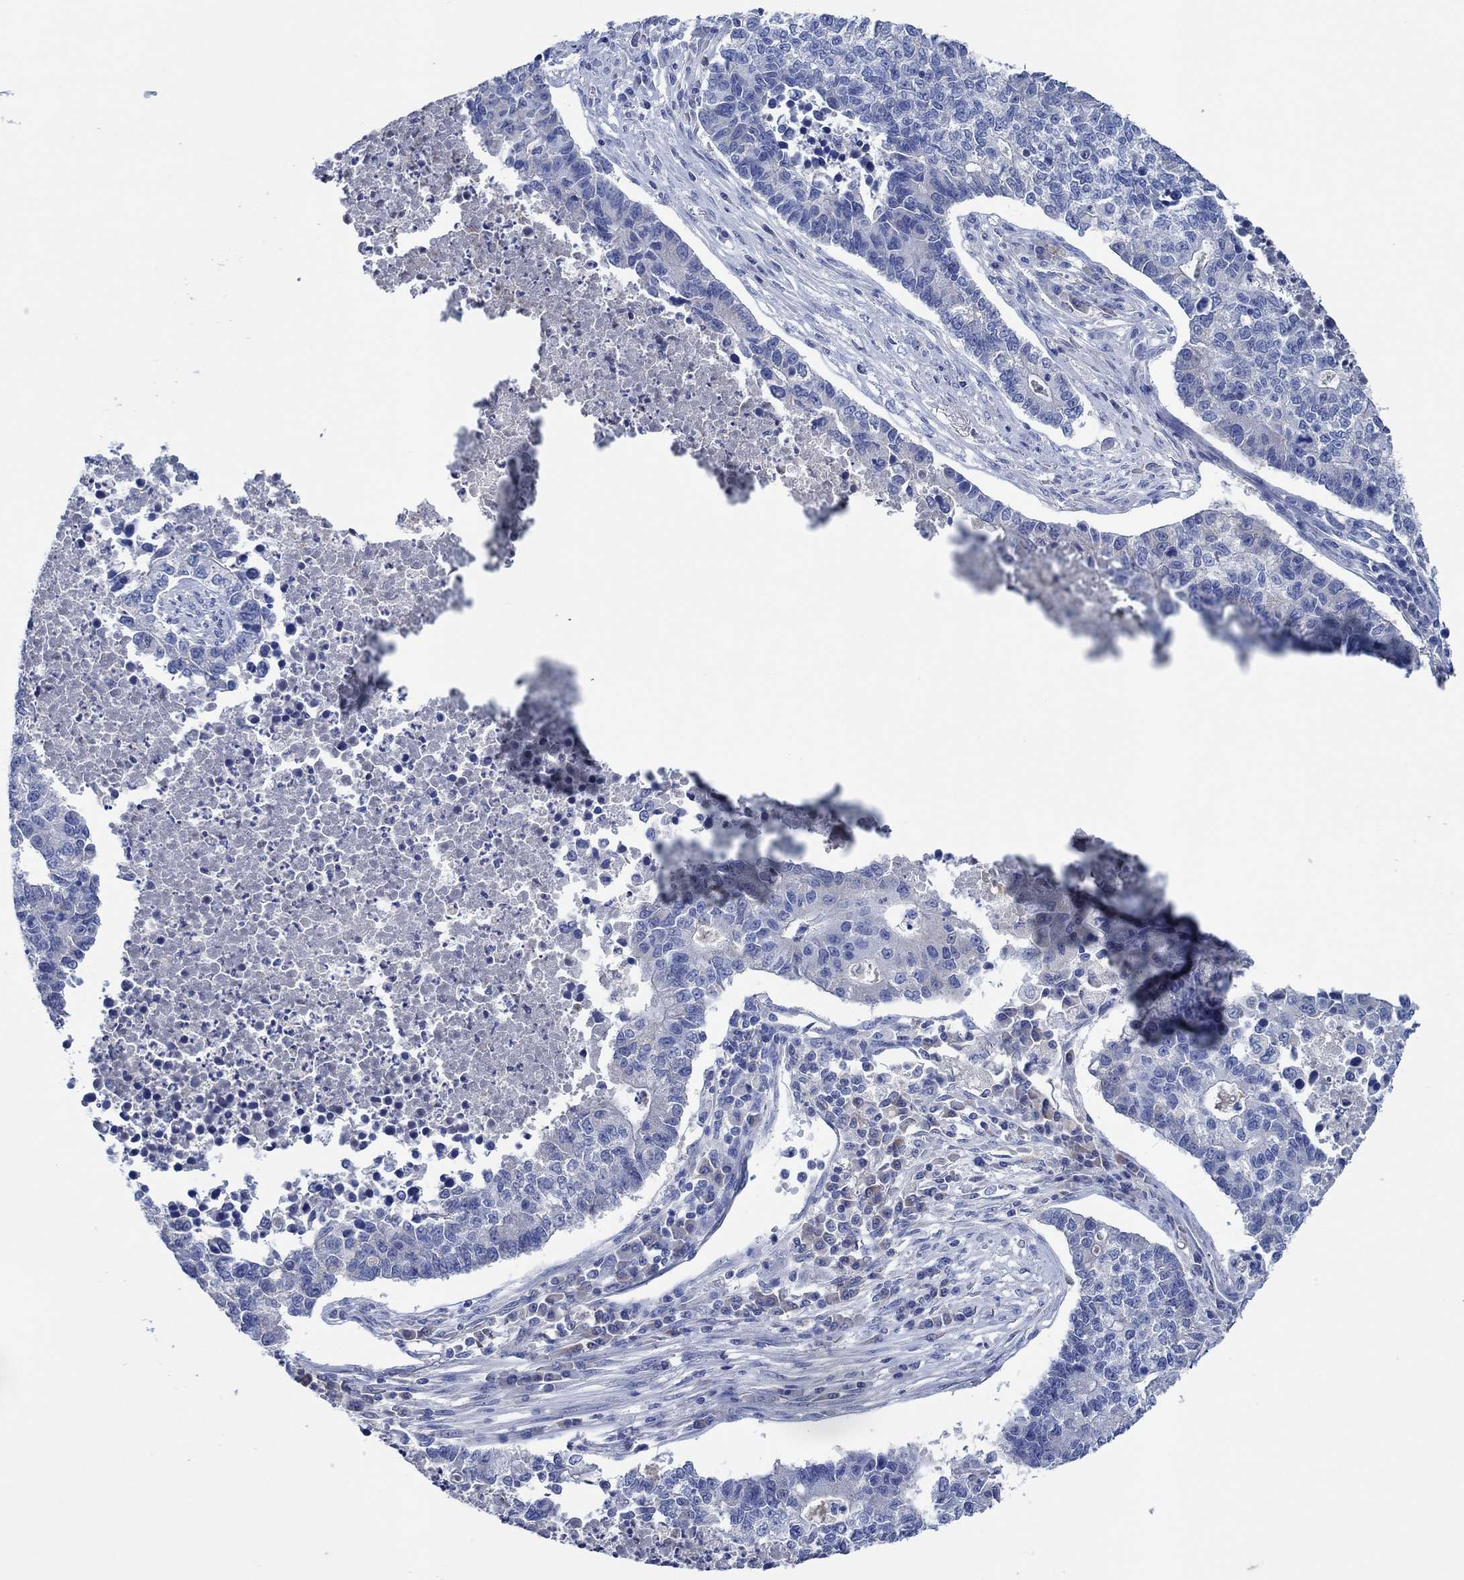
{"staining": {"intensity": "negative", "quantity": "none", "location": "none"}, "tissue": "lung cancer", "cell_type": "Tumor cells", "image_type": "cancer", "snomed": [{"axis": "morphology", "description": "Adenocarcinoma, NOS"}, {"axis": "topography", "description": "Lung"}], "caption": "Immunohistochemistry photomicrograph of neoplastic tissue: lung cancer stained with DAB exhibits no significant protein staining in tumor cells.", "gene": "CPNE6", "patient": {"sex": "male", "age": 57}}